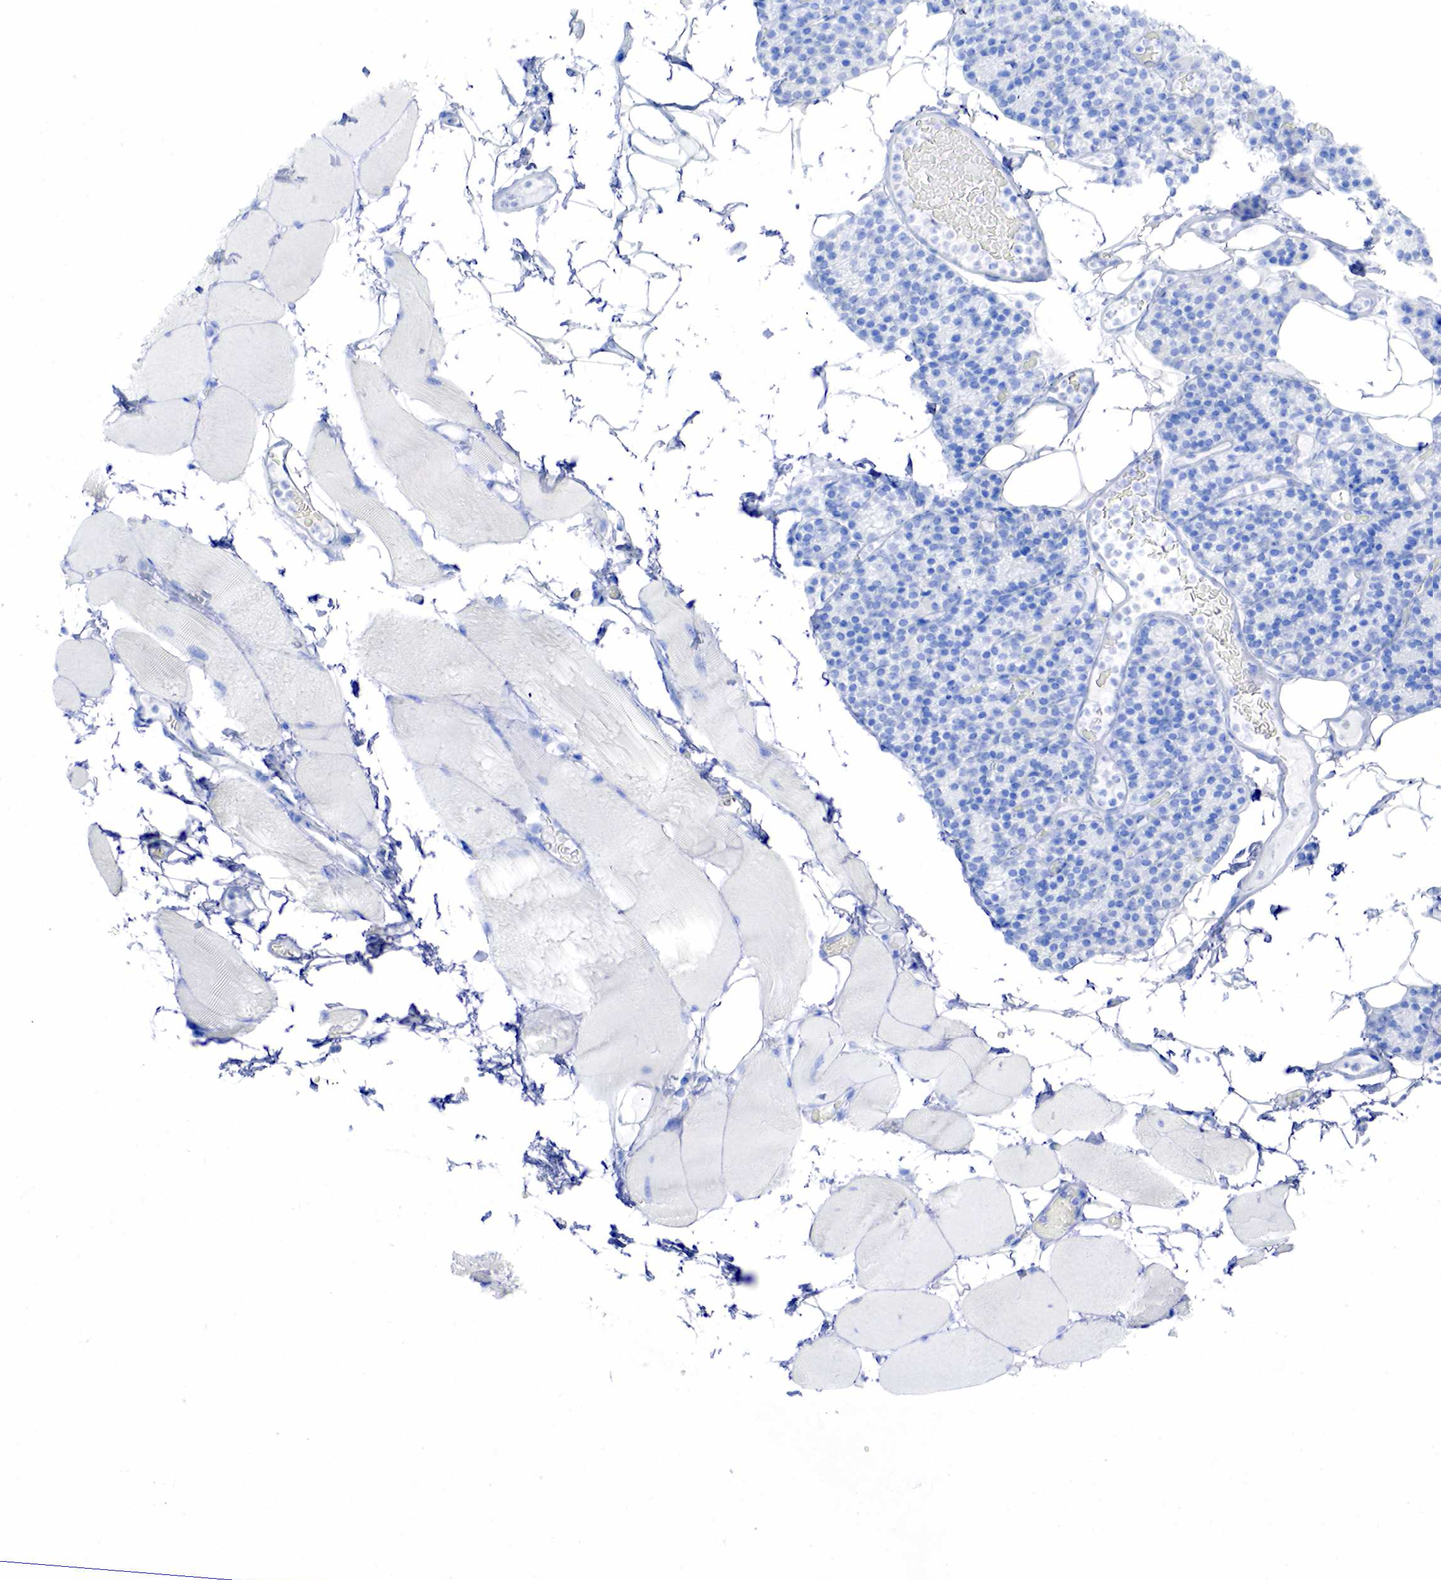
{"staining": {"intensity": "negative", "quantity": "none", "location": "none"}, "tissue": "skeletal muscle", "cell_type": "Myocytes", "image_type": "normal", "snomed": [{"axis": "morphology", "description": "Normal tissue, NOS"}, {"axis": "topography", "description": "Skeletal muscle"}, {"axis": "topography", "description": "Parathyroid gland"}], "caption": "A high-resolution histopathology image shows immunohistochemistry (IHC) staining of normal skeletal muscle, which shows no significant expression in myocytes.", "gene": "INHA", "patient": {"sex": "female", "age": 37}}